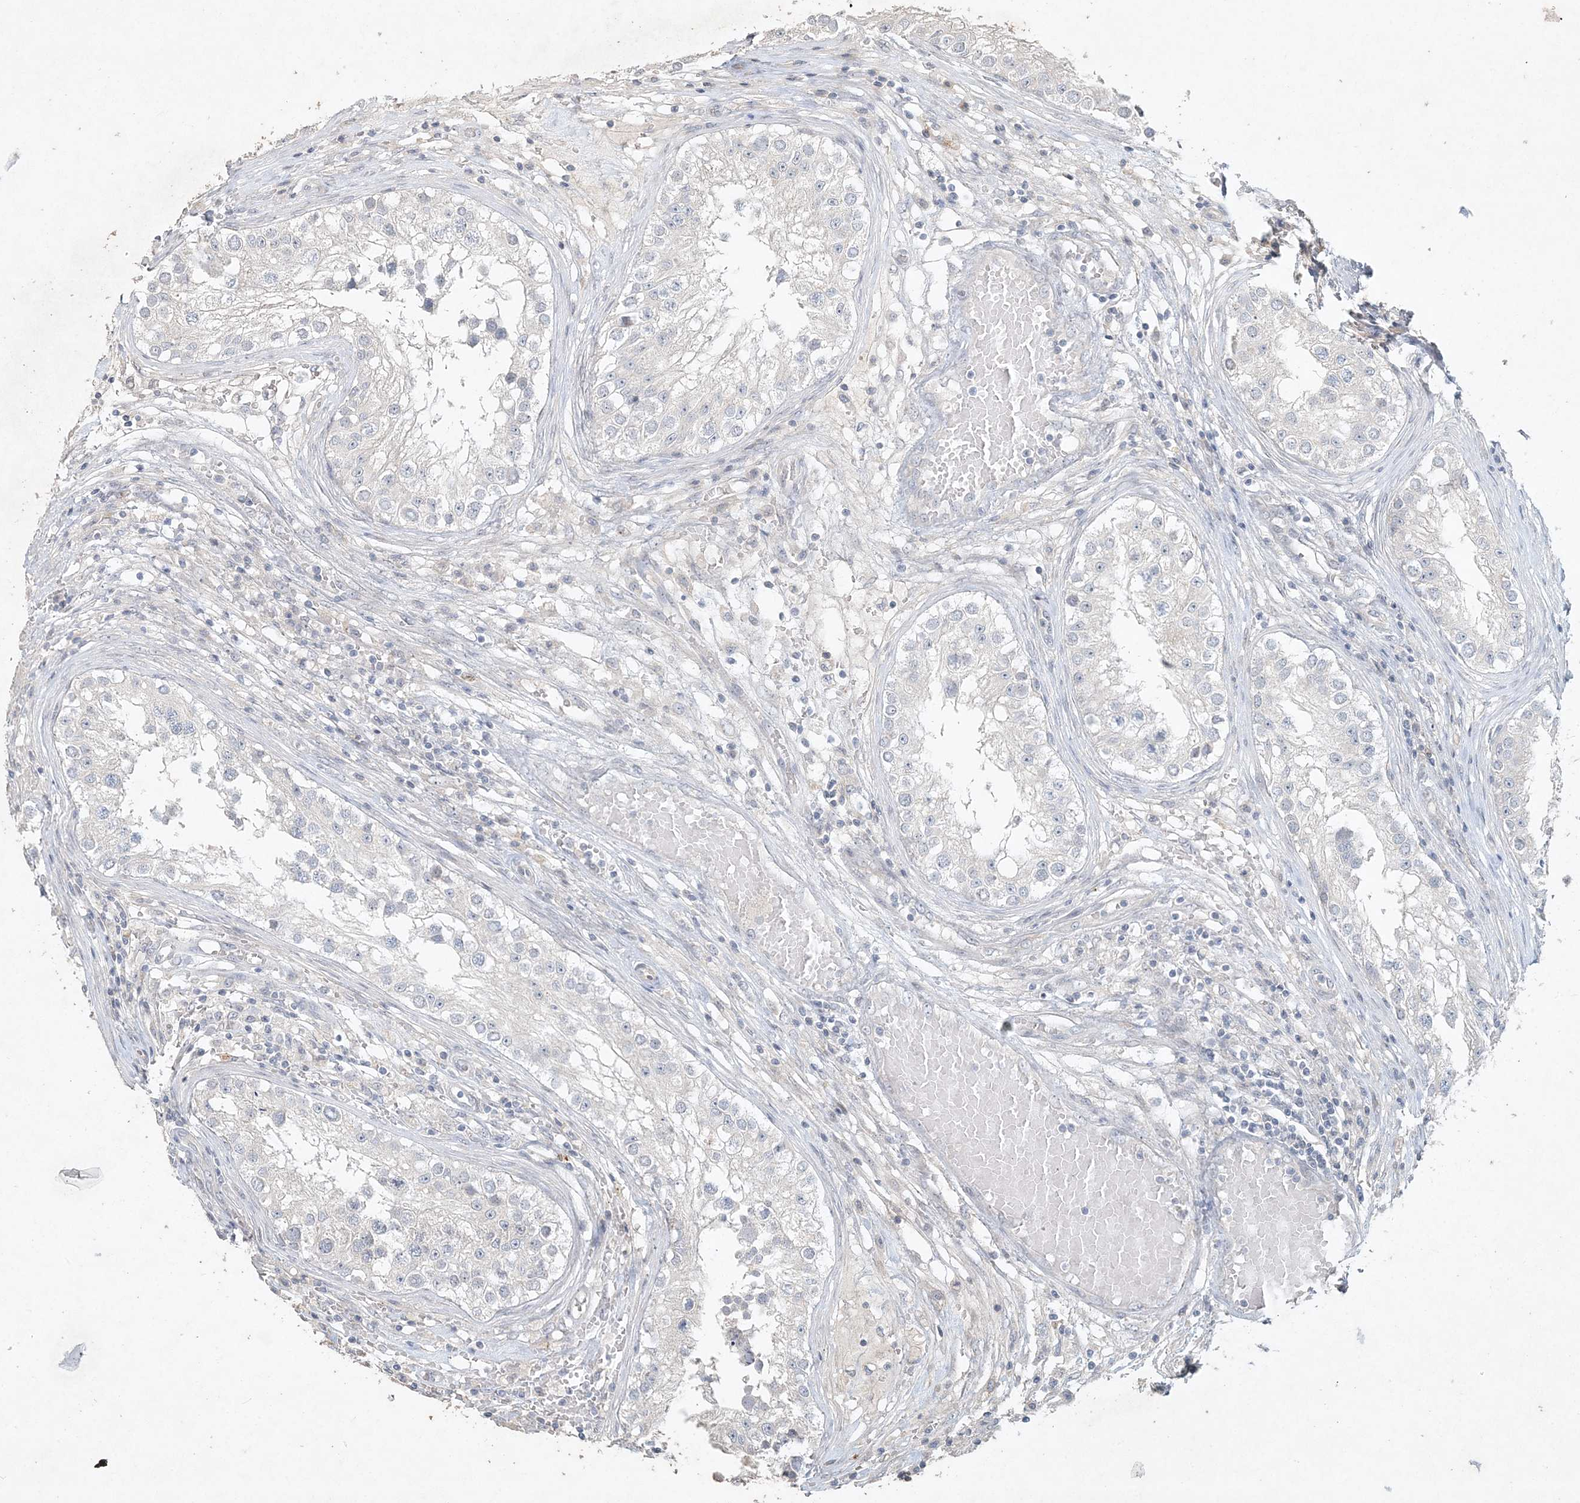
{"staining": {"intensity": "negative", "quantity": "none", "location": "none"}, "tissue": "testis cancer", "cell_type": "Tumor cells", "image_type": "cancer", "snomed": [{"axis": "morphology", "description": "Carcinoma, Embryonal, NOS"}, {"axis": "topography", "description": "Testis"}], "caption": "IHC of testis cancer (embryonal carcinoma) demonstrates no positivity in tumor cells.", "gene": "DNAH5", "patient": {"sex": "male", "age": 25}}